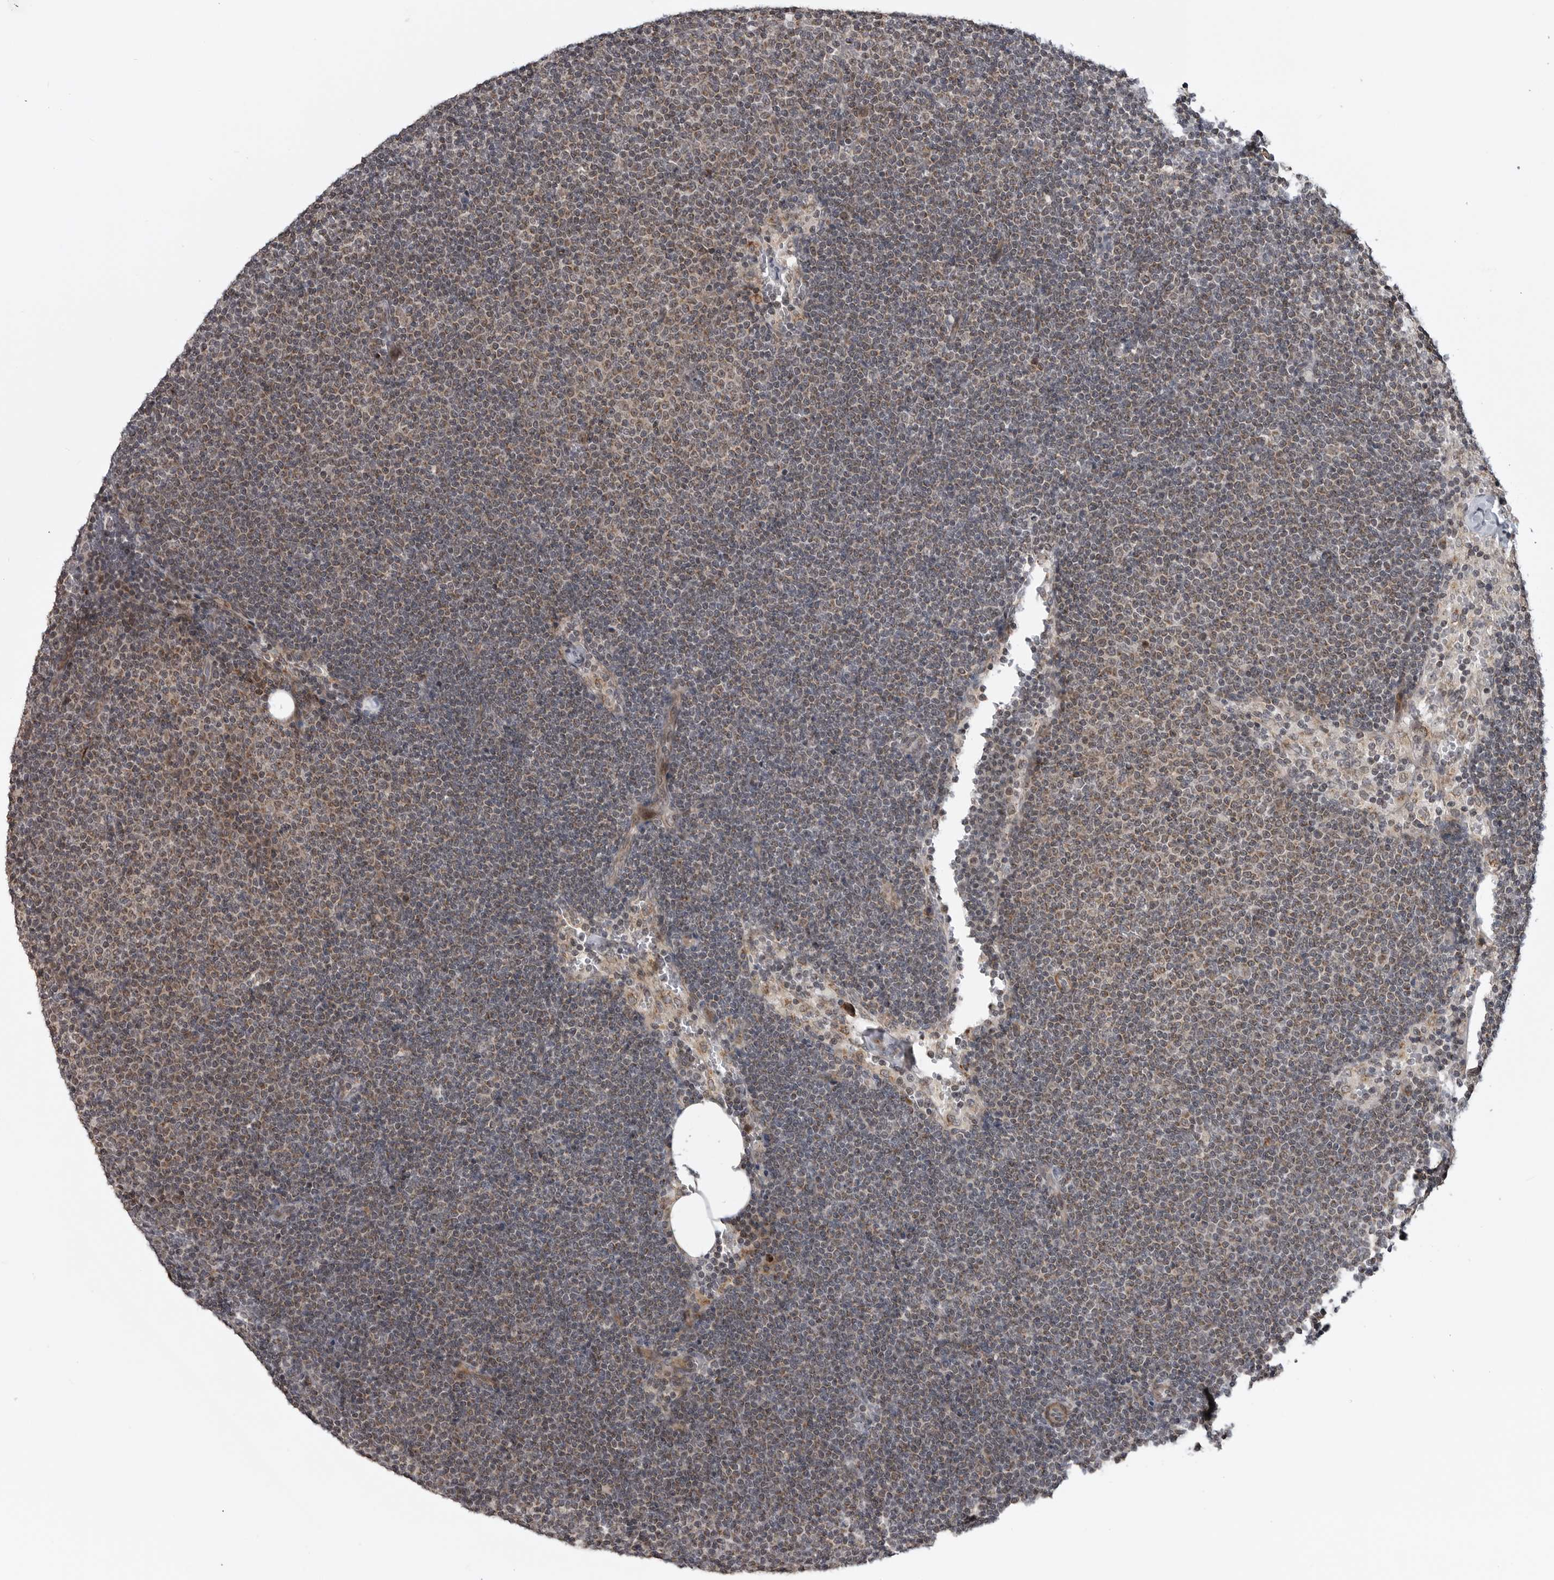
{"staining": {"intensity": "weak", "quantity": ">75%", "location": "cytoplasmic/membranous"}, "tissue": "lymphoma", "cell_type": "Tumor cells", "image_type": "cancer", "snomed": [{"axis": "morphology", "description": "Malignant lymphoma, non-Hodgkin's type, Low grade"}, {"axis": "topography", "description": "Lymph node"}], "caption": "Immunohistochemistry (IHC) micrograph of neoplastic tissue: human lymphoma stained using immunohistochemistry (IHC) reveals low levels of weak protein expression localized specifically in the cytoplasmic/membranous of tumor cells, appearing as a cytoplasmic/membranous brown color.", "gene": "FAAP100", "patient": {"sex": "female", "age": 53}}